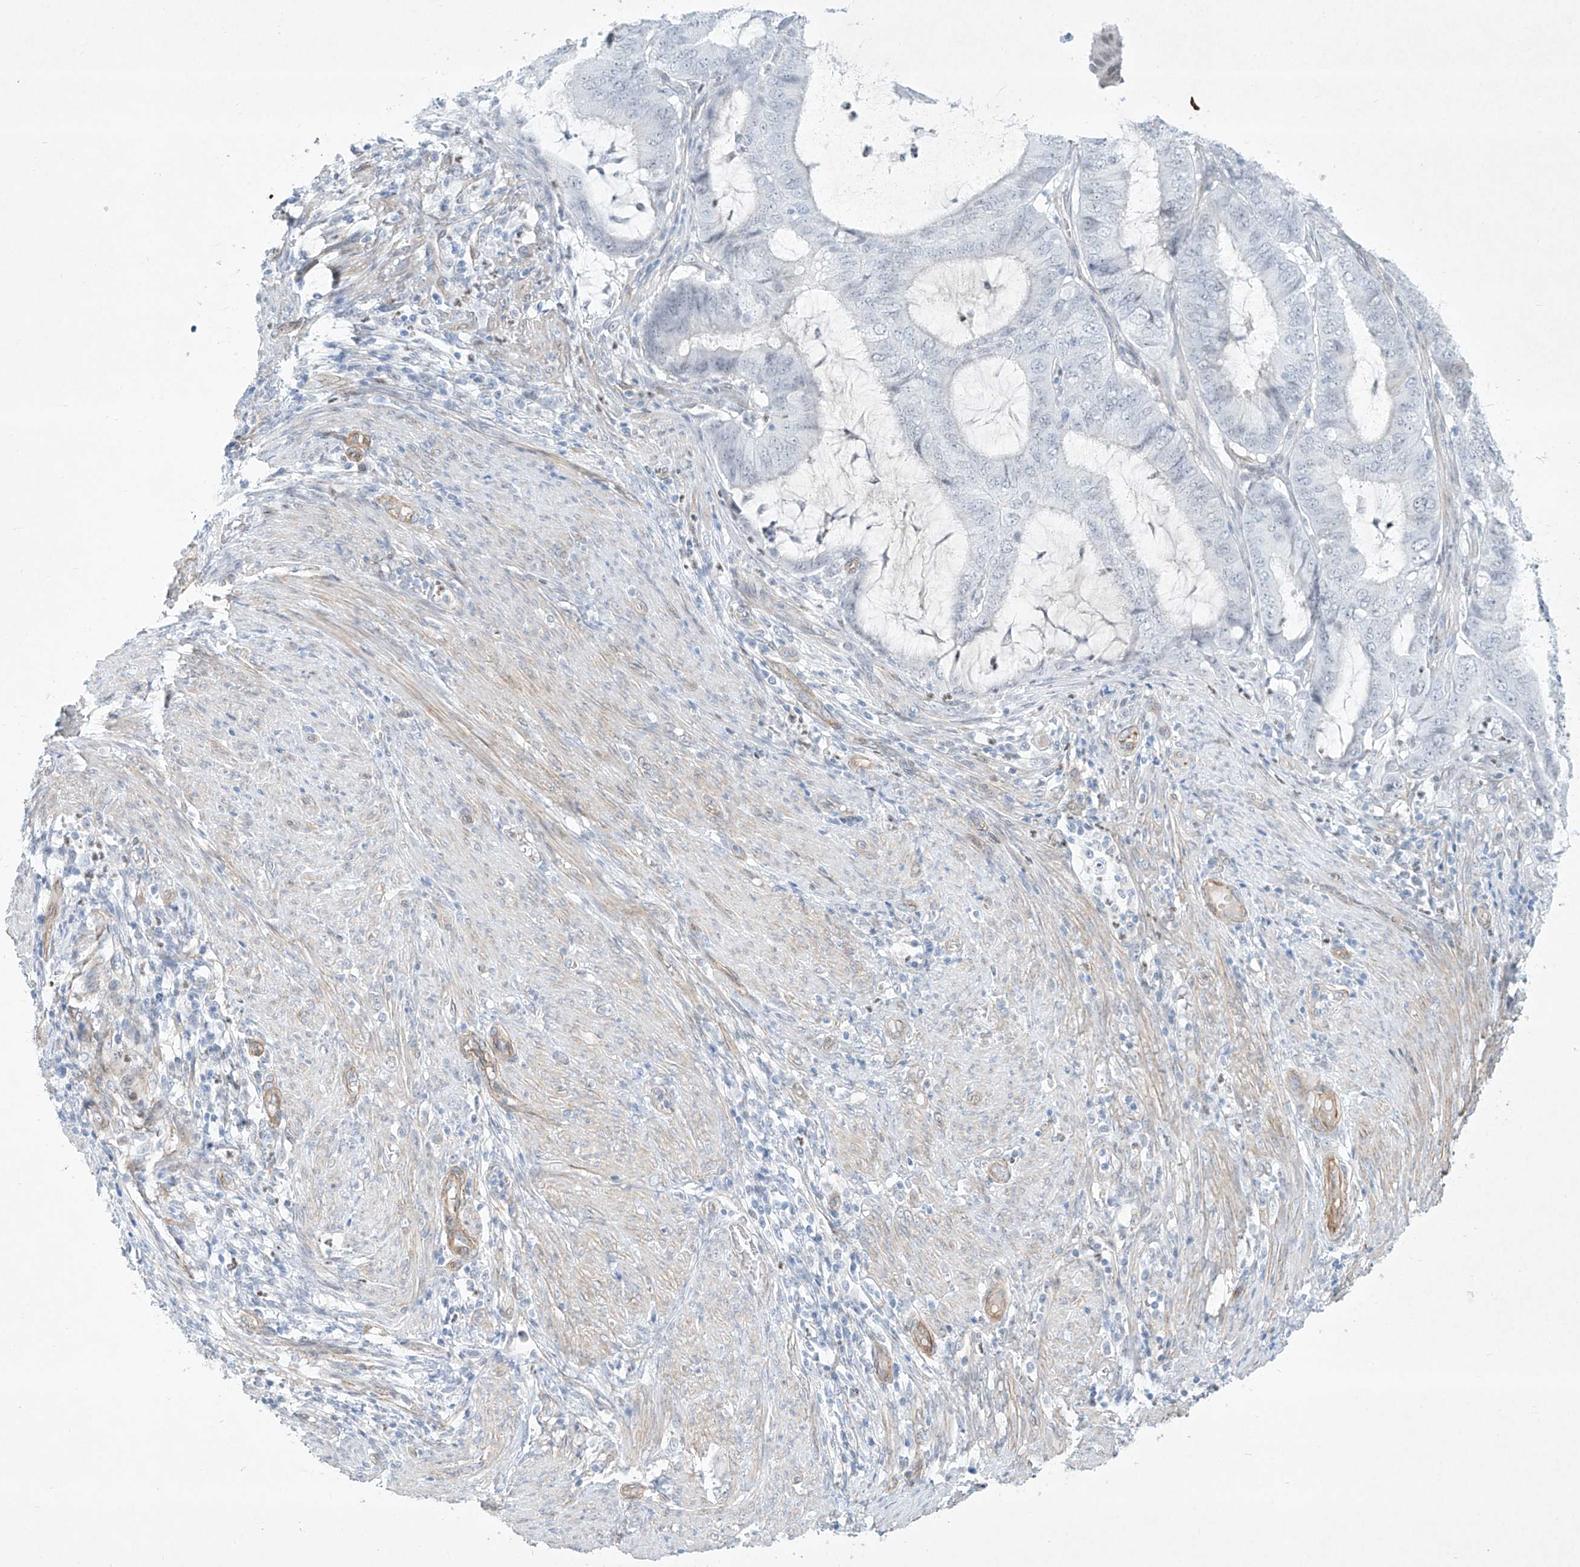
{"staining": {"intensity": "negative", "quantity": "none", "location": "none"}, "tissue": "endometrial cancer", "cell_type": "Tumor cells", "image_type": "cancer", "snomed": [{"axis": "morphology", "description": "Adenocarcinoma, NOS"}, {"axis": "topography", "description": "Endometrium"}], "caption": "This is a image of IHC staining of endometrial adenocarcinoma, which shows no expression in tumor cells.", "gene": "REEP2", "patient": {"sex": "female", "age": 51}}